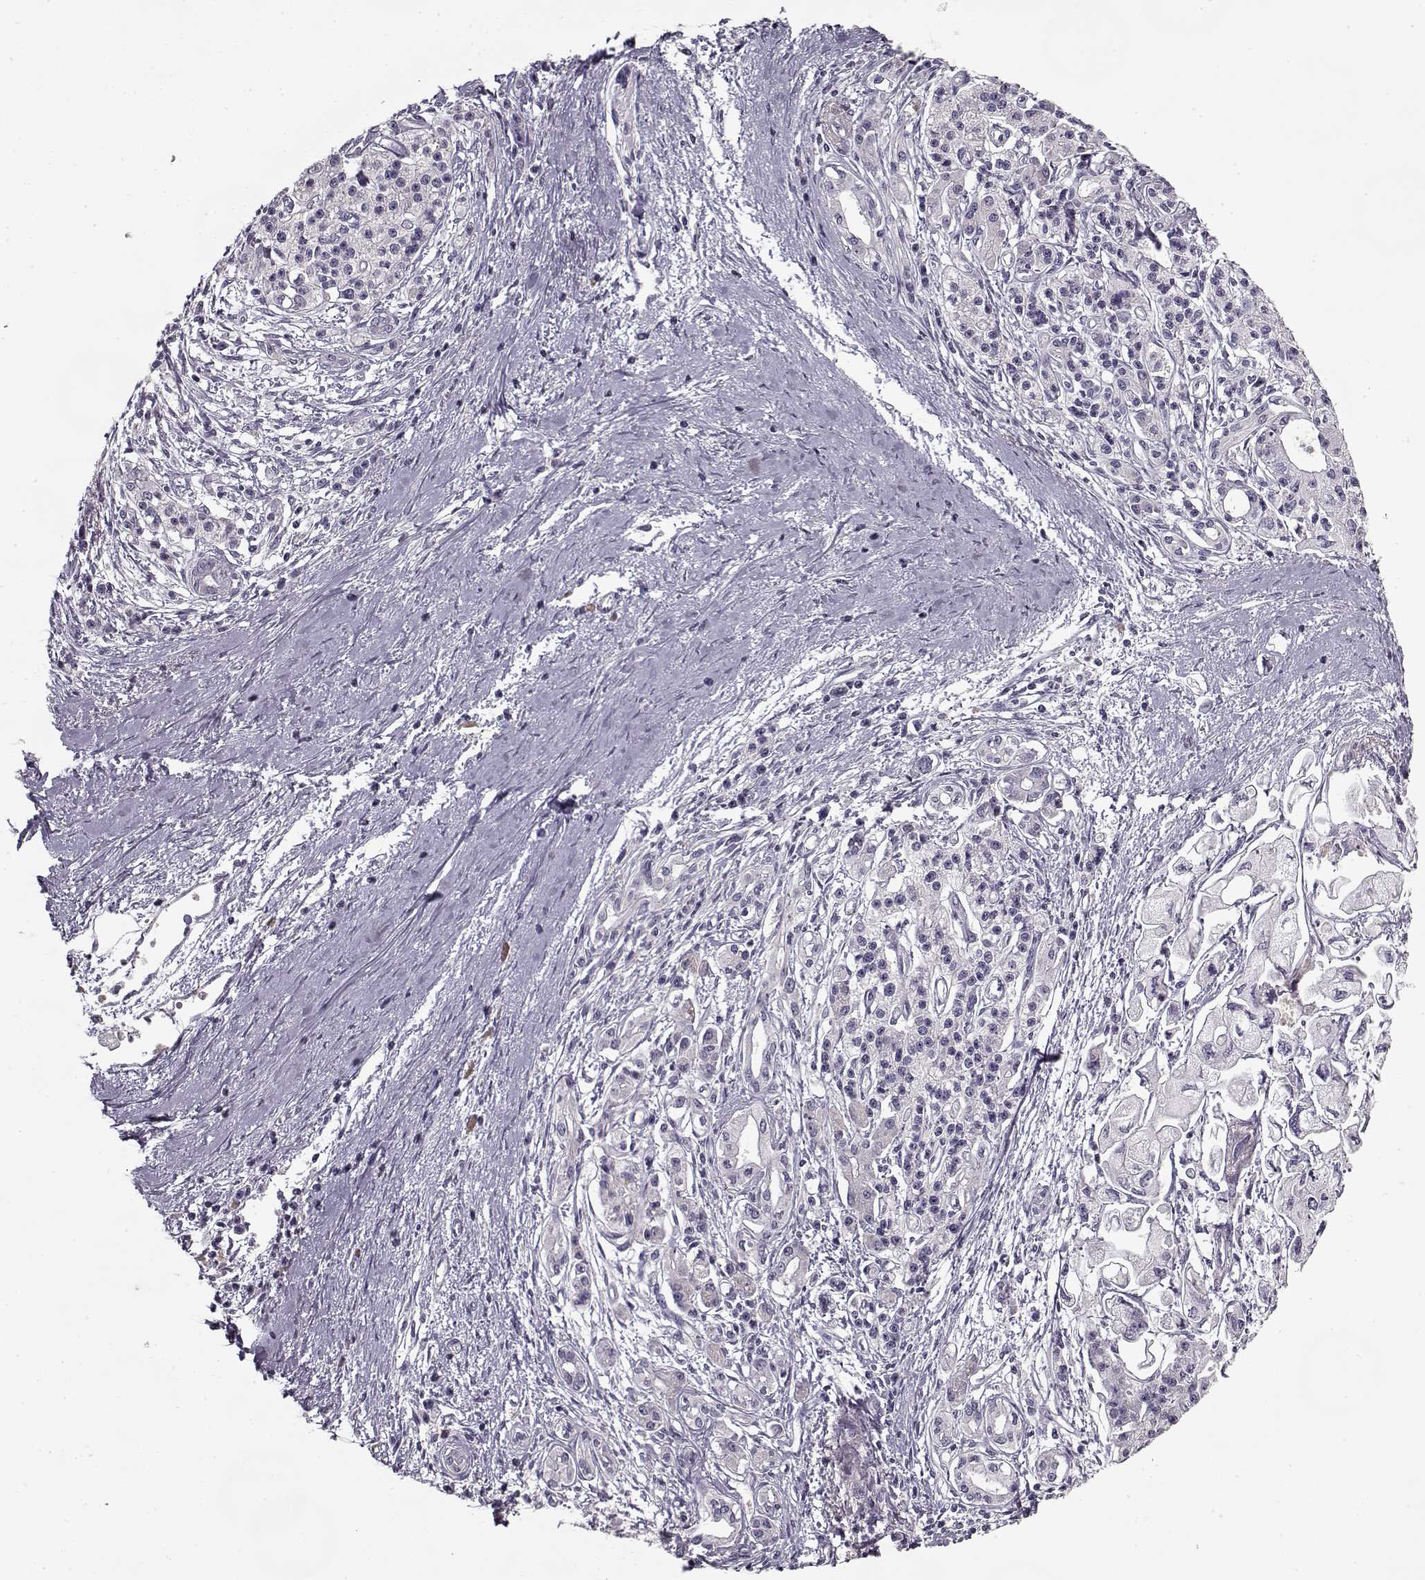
{"staining": {"intensity": "negative", "quantity": "none", "location": "none"}, "tissue": "pancreatic cancer", "cell_type": "Tumor cells", "image_type": "cancer", "snomed": [{"axis": "morphology", "description": "Adenocarcinoma, NOS"}, {"axis": "topography", "description": "Pancreas"}], "caption": "Tumor cells are negative for protein expression in human pancreatic cancer (adenocarcinoma). (Stains: DAB immunohistochemistry with hematoxylin counter stain, Microscopy: brightfield microscopy at high magnification).", "gene": "KRT9", "patient": {"sex": "male", "age": 70}}